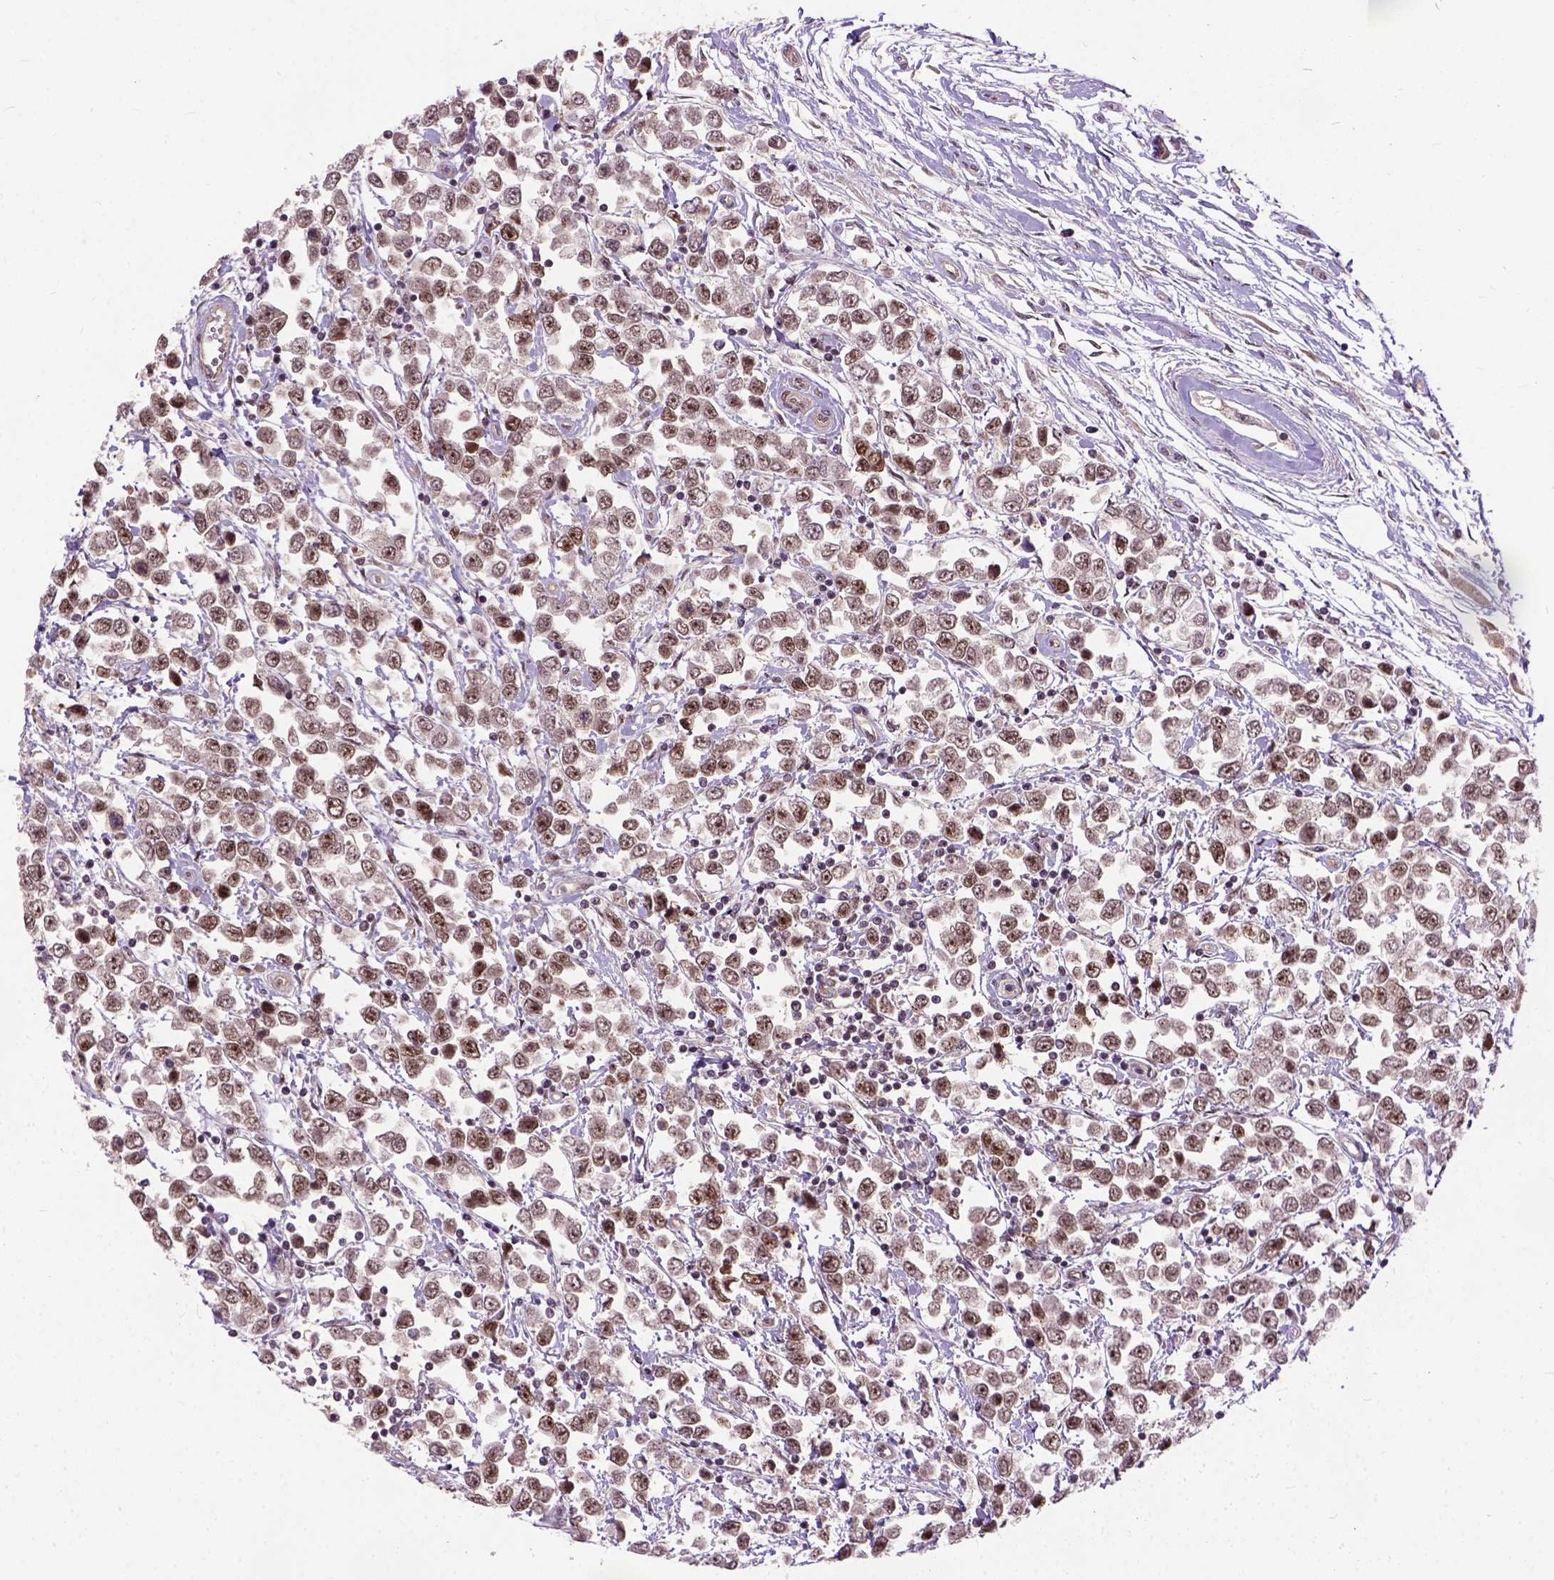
{"staining": {"intensity": "moderate", "quantity": ">75%", "location": "nuclear"}, "tissue": "testis cancer", "cell_type": "Tumor cells", "image_type": "cancer", "snomed": [{"axis": "morphology", "description": "Seminoma, NOS"}, {"axis": "topography", "description": "Testis"}], "caption": "Human seminoma (testis) stained for a protein (brown) displays moderate nuclear positive expression in about >75% of tumor cells.", "gene": "ZNF630", "patient": {"sex": "male", "age": 34}}